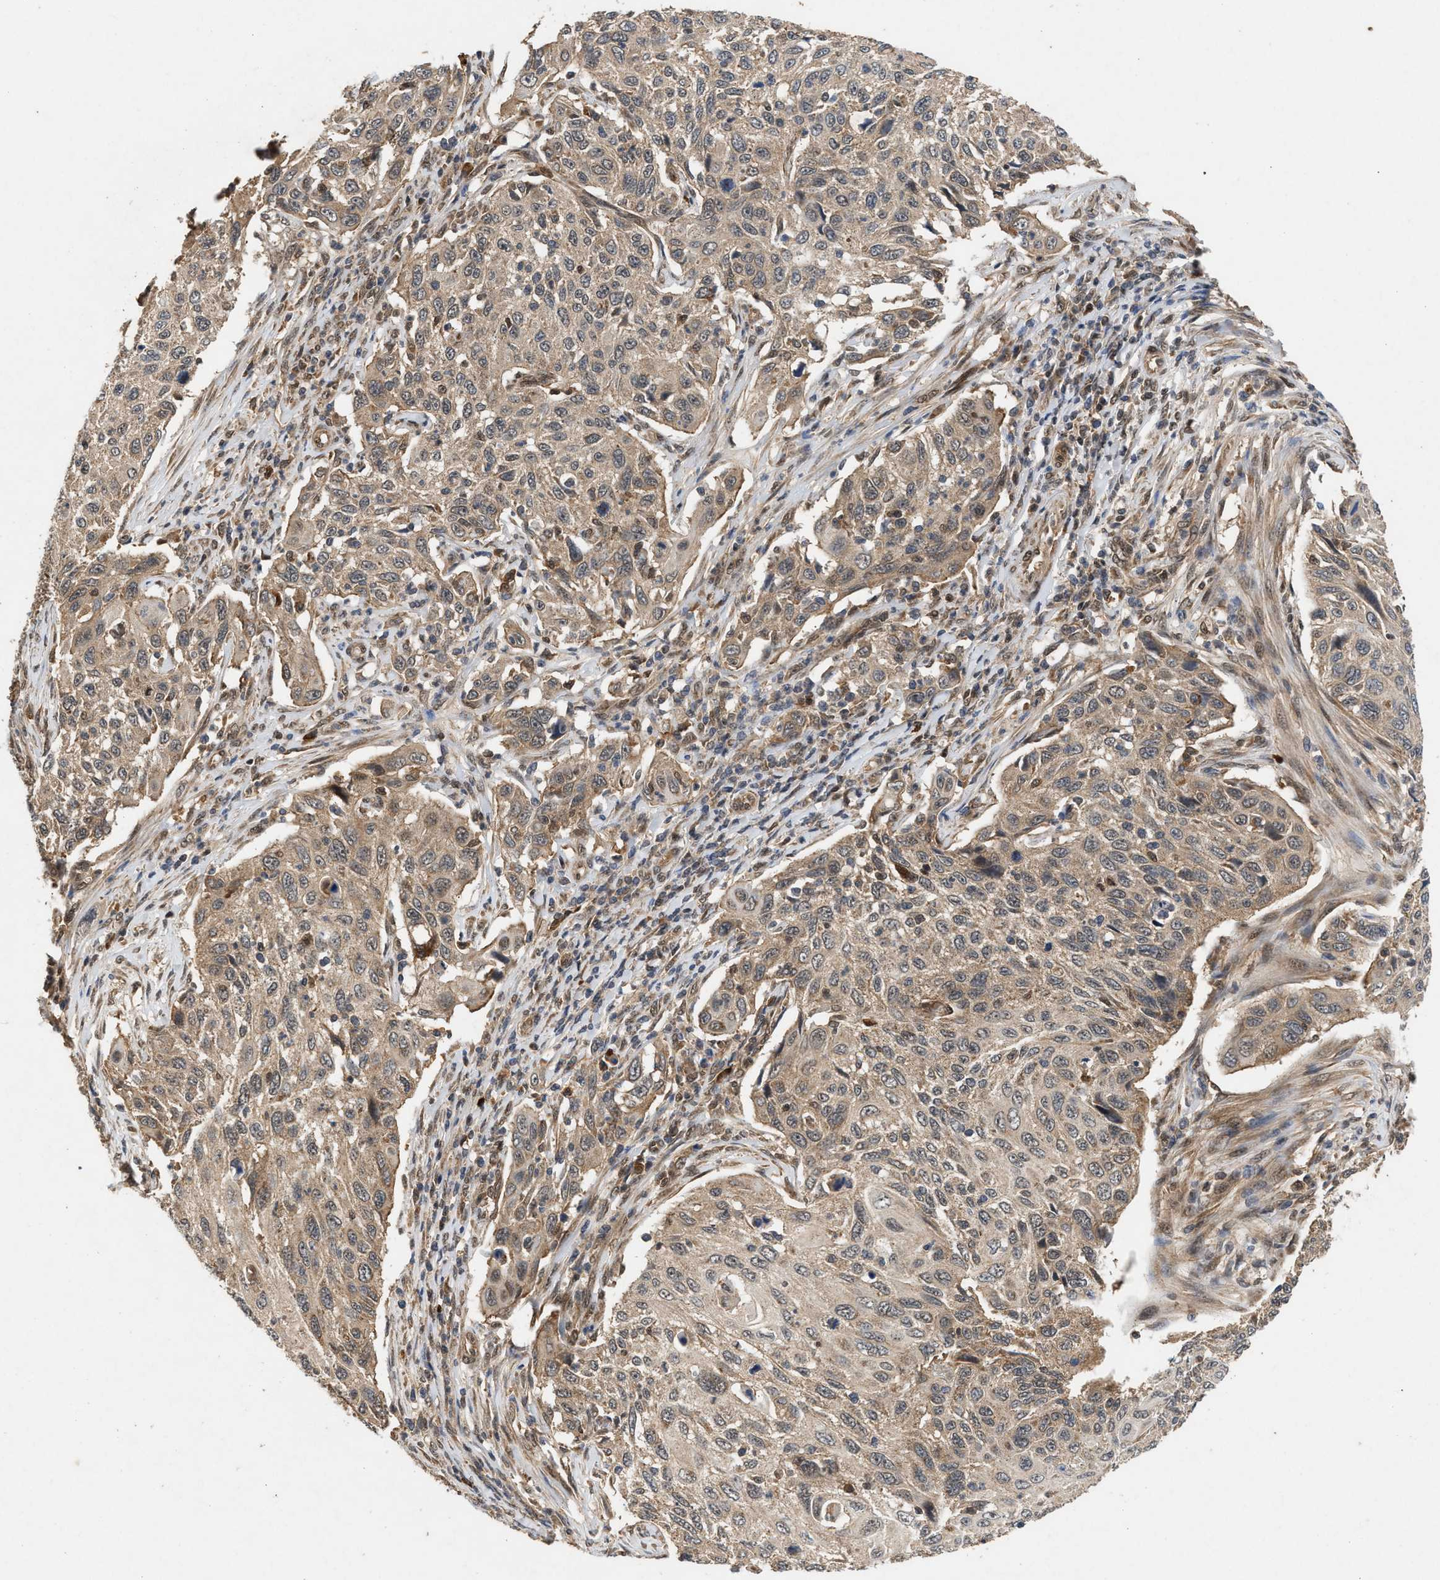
{"staining": {"intensity": "weak", "quantity": ">75%", "location": "cytoplasmic/membranous"}, "tissue": "cervical cancer", "cell_type": "Tumor cells", "image_type": "cancer", "snomed": [{"axis": "morphology", "description": "Squamous cell carcinoma, NOS"}, {"axis": "topography", "description": "Cervix"}], "caption": "A brown stain shows weak cytoplasmic/membranous expression of a protein in human cervical squamous cell carcinoma tumor cells.", "gene": "RUSC2", "patient": {"sex": "female", "age": 70}}